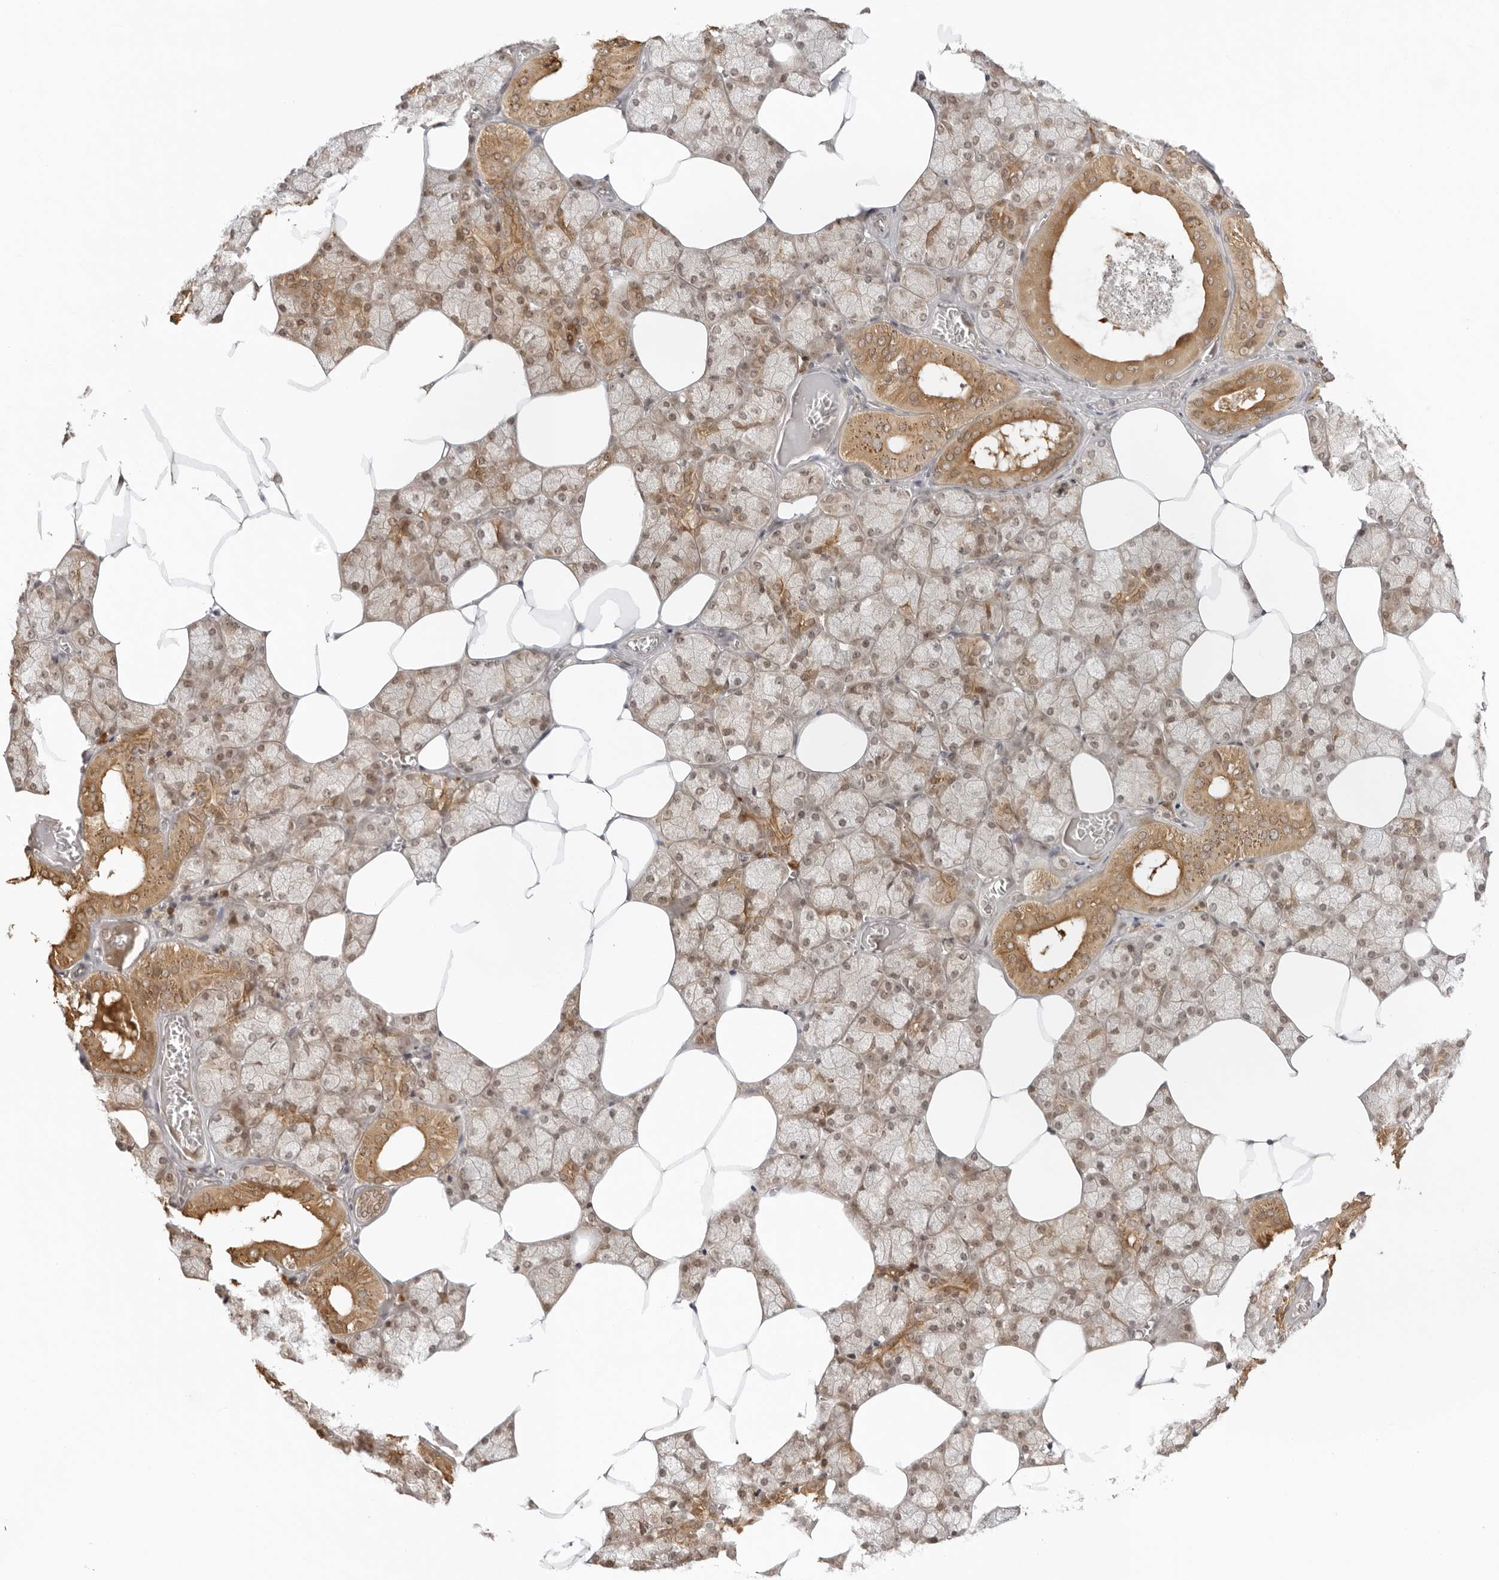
{"staining": {"intensity": "moderate", "quantity": "25%-75%", "location": "cytoplasmic/membranous,nuclear"}, "tissue": "salivary gland", "cell_type": "Glandular cells", "image_type": "normal", "snomed": [{"axis": "morphology", "description": "Normal tissue, NOS"}, {"axis": "topography", "description": "Salivary gland"}], "caption": "Moderate cytoplasmic/membranous,nuclear staining for a protein is seen in approximately 25%-75% of glandular cells of normal salivary gland using immunohistochemistry.", "gene": "PRRC2C", "patient": {"sex": "male", "age": 62}}